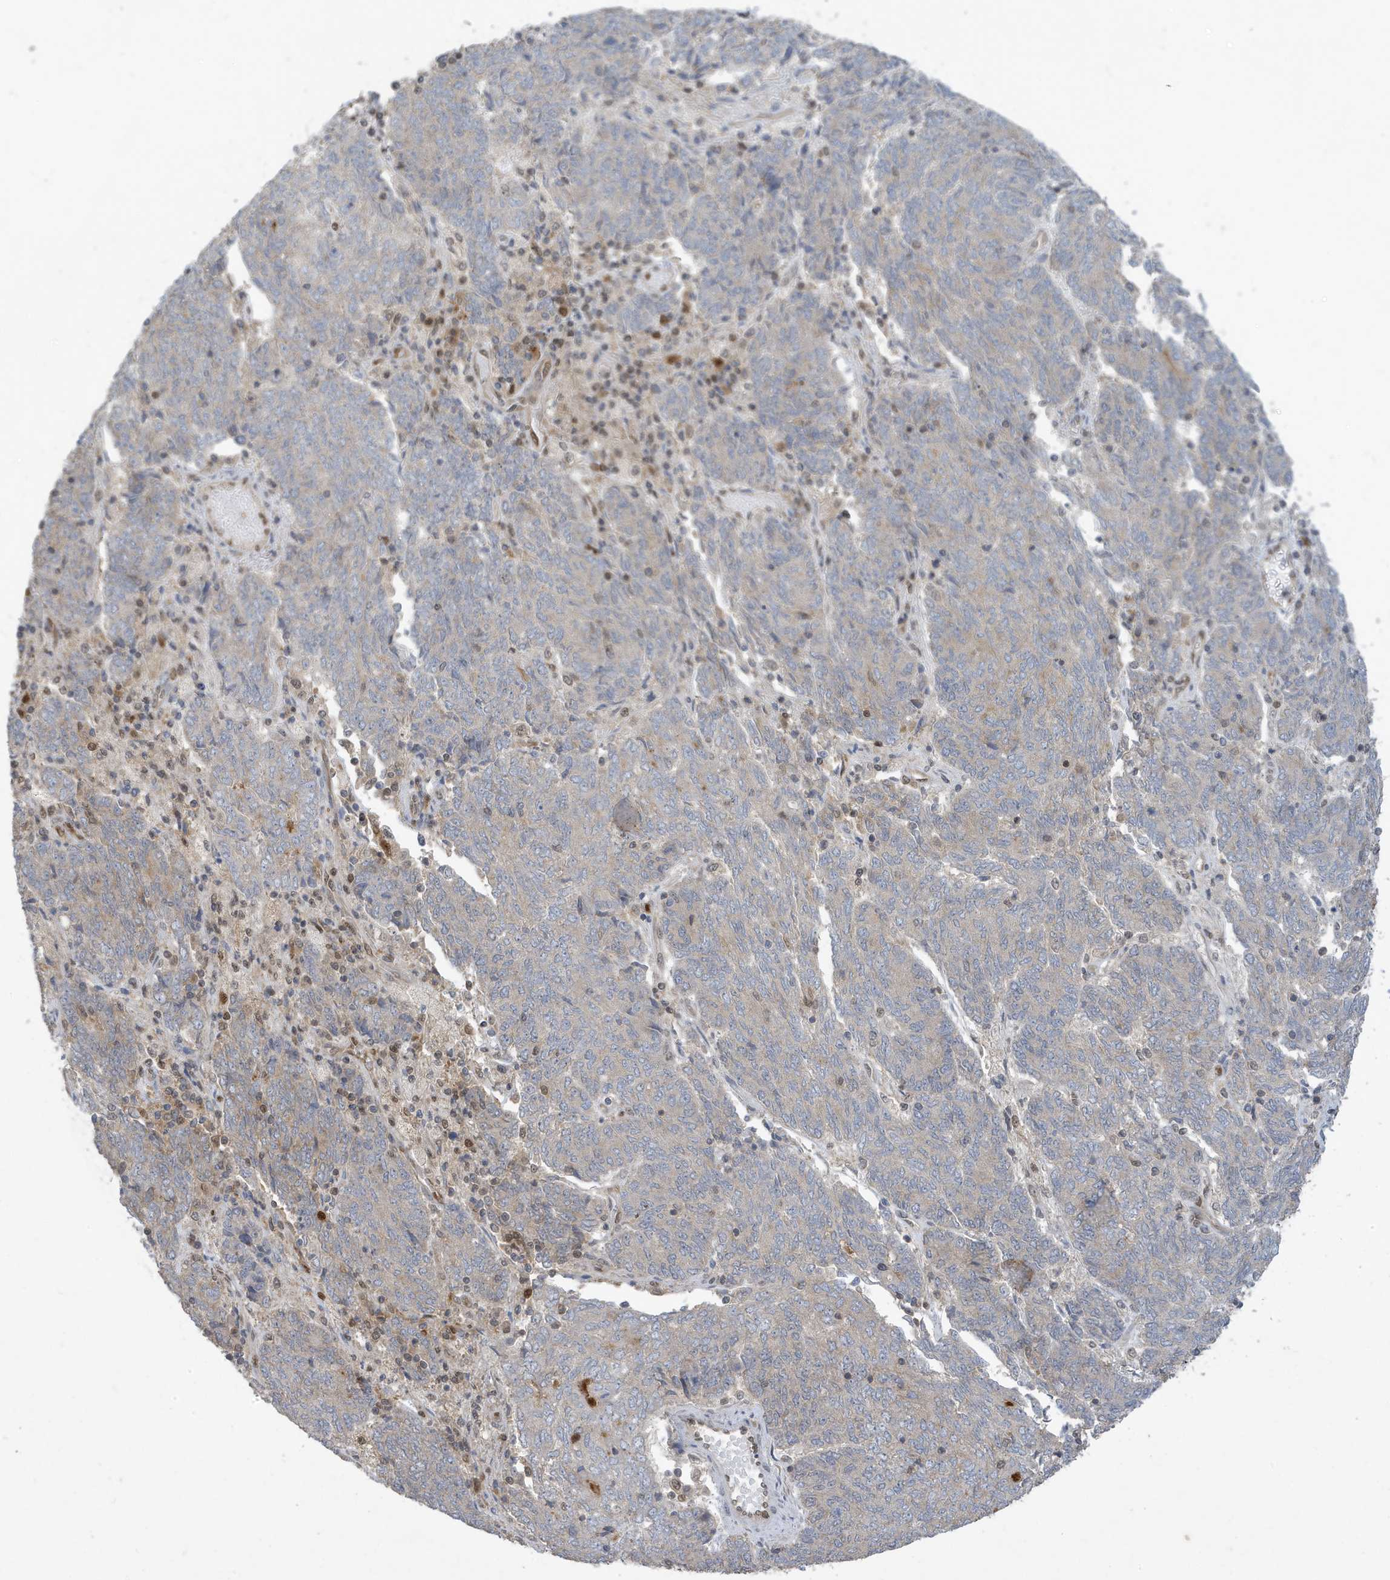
{"staining": {"intensity": "weak", "quantity": "<25%", "location": "cytoplasmic/membranous"}, "tissue": "endometrial cancer", "cell_type": "Tumor cells", "image_type": "cancer", "snomed": [{"axis": "morphology", "description": "Adenocarcinoma, NOS"}, {"axis": "topography", "description": "Endometrium"}], "caption": "The photomicrograph reveals no staining of tumor cells in endometrial cancer. (Stains: DAB immunohistochemistry with hematoxylin counter stain, Microscopy: brightfield microscopy at high magnification).", "gene": "NCOA7", "patient": {"sex": "female", "age": 80}}